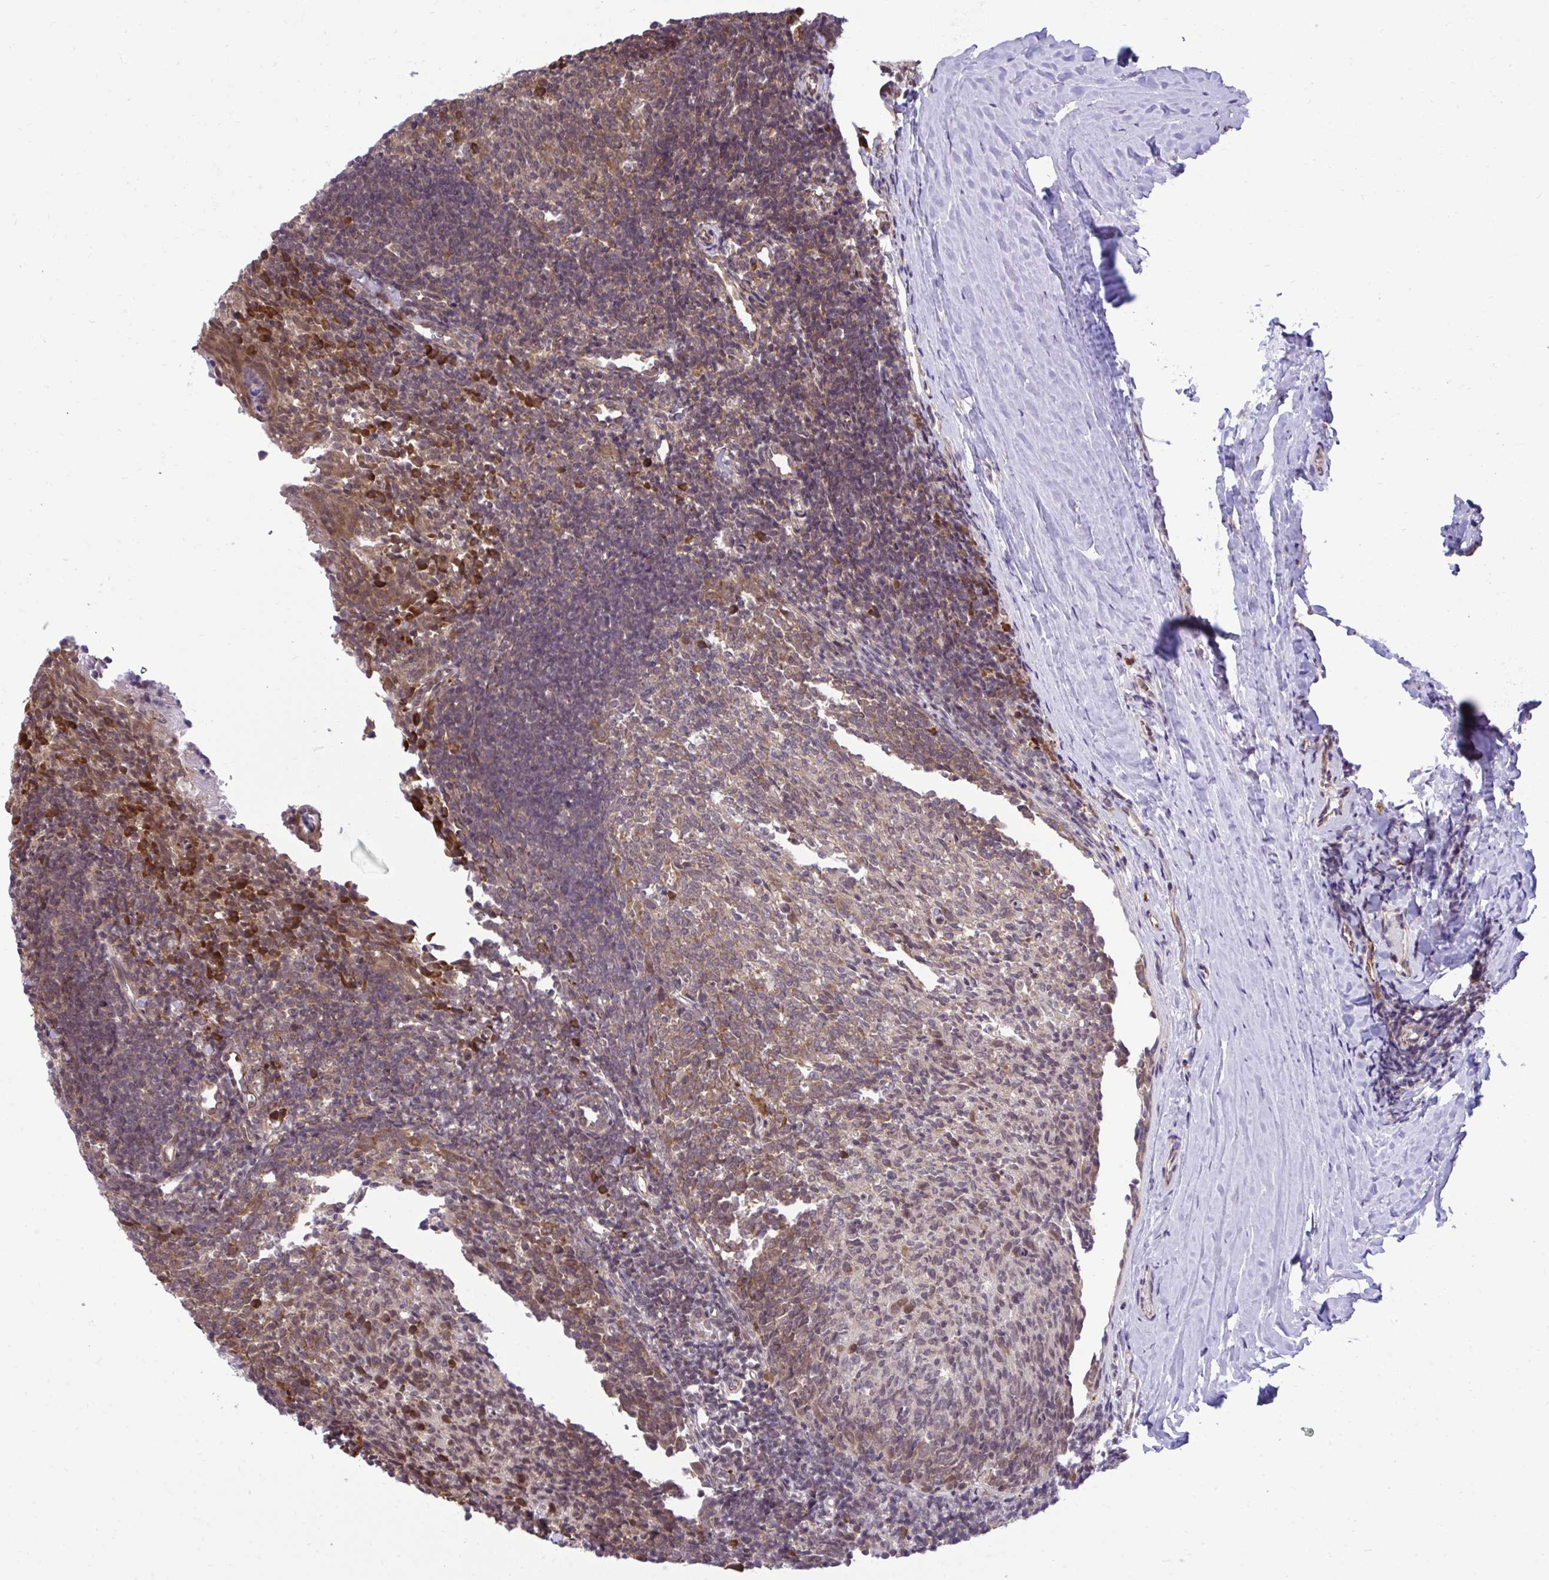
{"staining": {"intensity": "strong", "quantity": "<25%", "location": "cytoplasmic/membranous"}, "tissue": "tonsil", "cell_type": "Germinal center cells", "image_type": "normal", "snomed": [{"axis": "morphology", "description": "Normal tissue, NOS"}, {"axis": "topography", "description": "Tonsil"}], "caption": "Germinal center cells reveal strong cytoplasmic/membranous expression in about <25% of cells in benign tonsil.", "gene": "RPS15", "patient": {"sex": "female", "age": 10}}